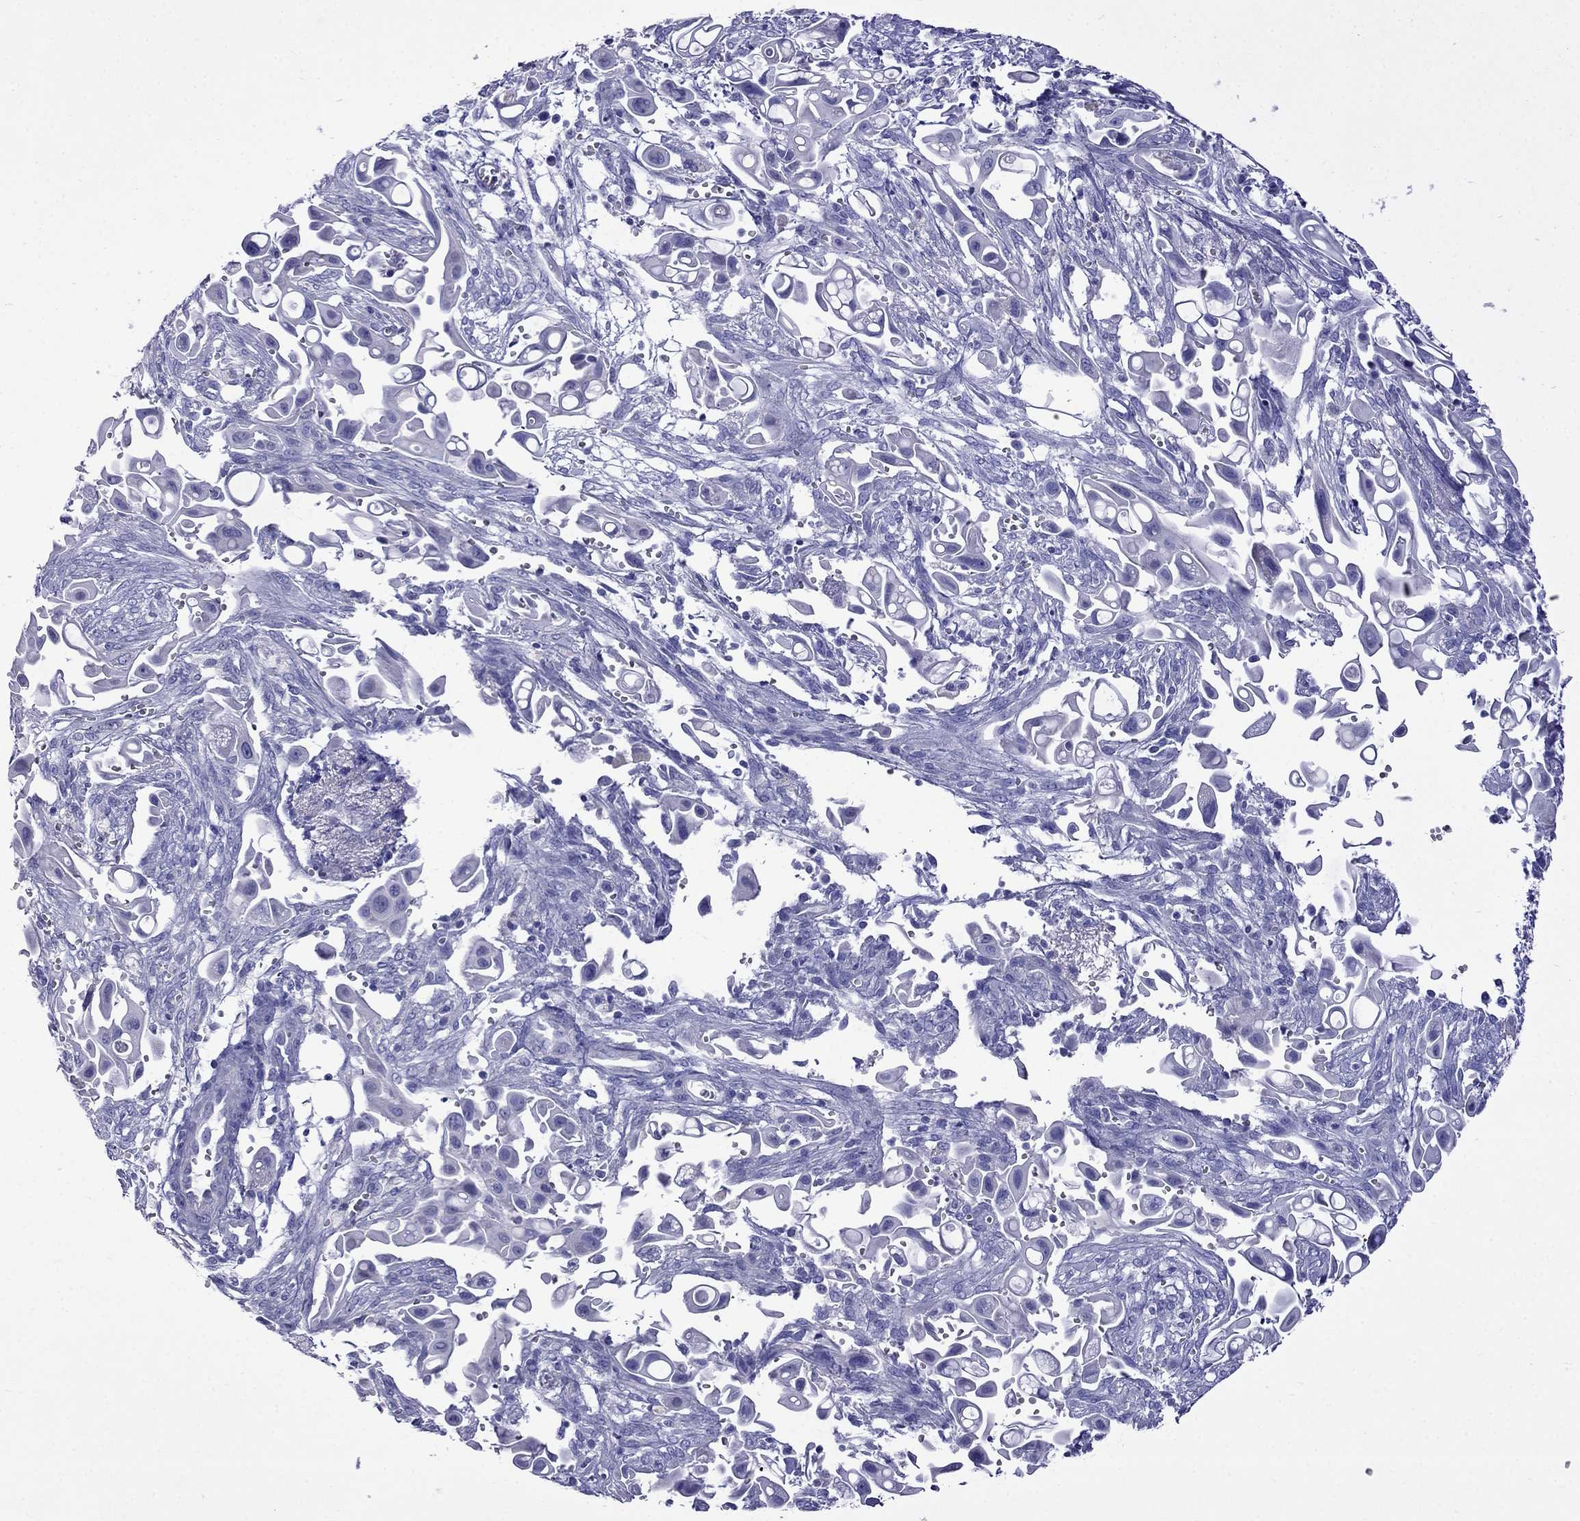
{"staining": {"intensity": "negative", "quantity": "none", "location": "none"}, "tissue": "pancreatic cancer", "cell_type": "Tumor cells", "image_type": "cancer", "snomed": [{"axis": "morphology", "description": "Adenocarcinoma, NOS"}, {"axis": "topography", "description": "Pancreas"}], "caption": "Pancreatic adenocarcinoma stained for a protein using immunohistochemistry reveals no positivity tumor cells.", "gene": "TDRD1", "patient": {"sex": "male", "age": 50}}